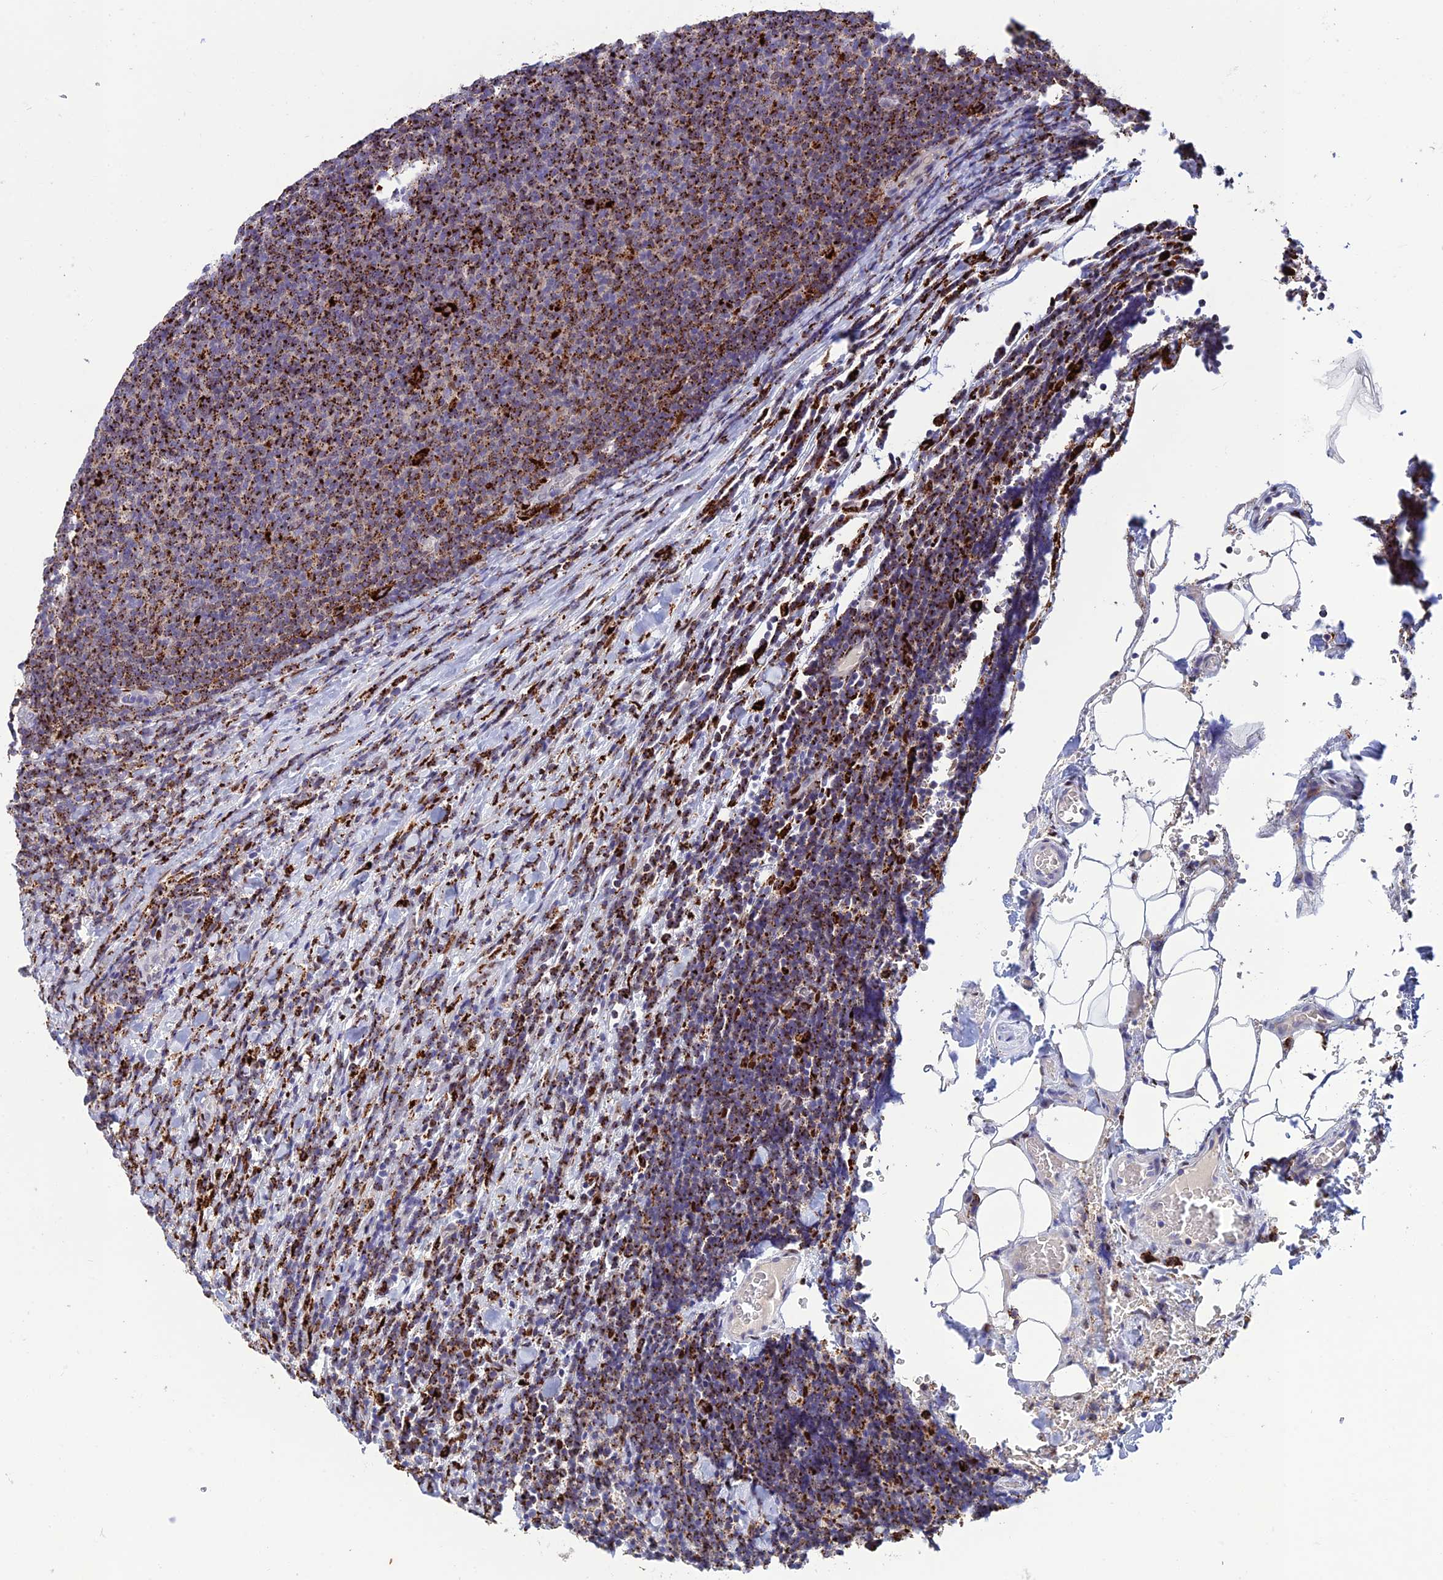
{"staining": {"intensity": "strong", "quantity": "25%-75%", "location": "cytoplasmic/membranous"}, "tissue": "lymphoma", "cell_type": "Tumor cells", "image_type": "cancer", "snomed": [{"axis": "morphology", "description": "Malignant lymphoma, non-Hodgkin's type, Low grade"}, {"axis": "topography", "description": "Lymph node"}], "caption": "Protein staining of low-grade malignant lymphoma, non-Hodgkin's type tissue demonstrates strong cytoplasmic/membranous staining in approximately 25%-75% of tumor cells. The protein of interest is shown in brown color, while the nuclei are stained blue.", "gene": "HIC1", "patient": {"sex": "male", "age": 66}}